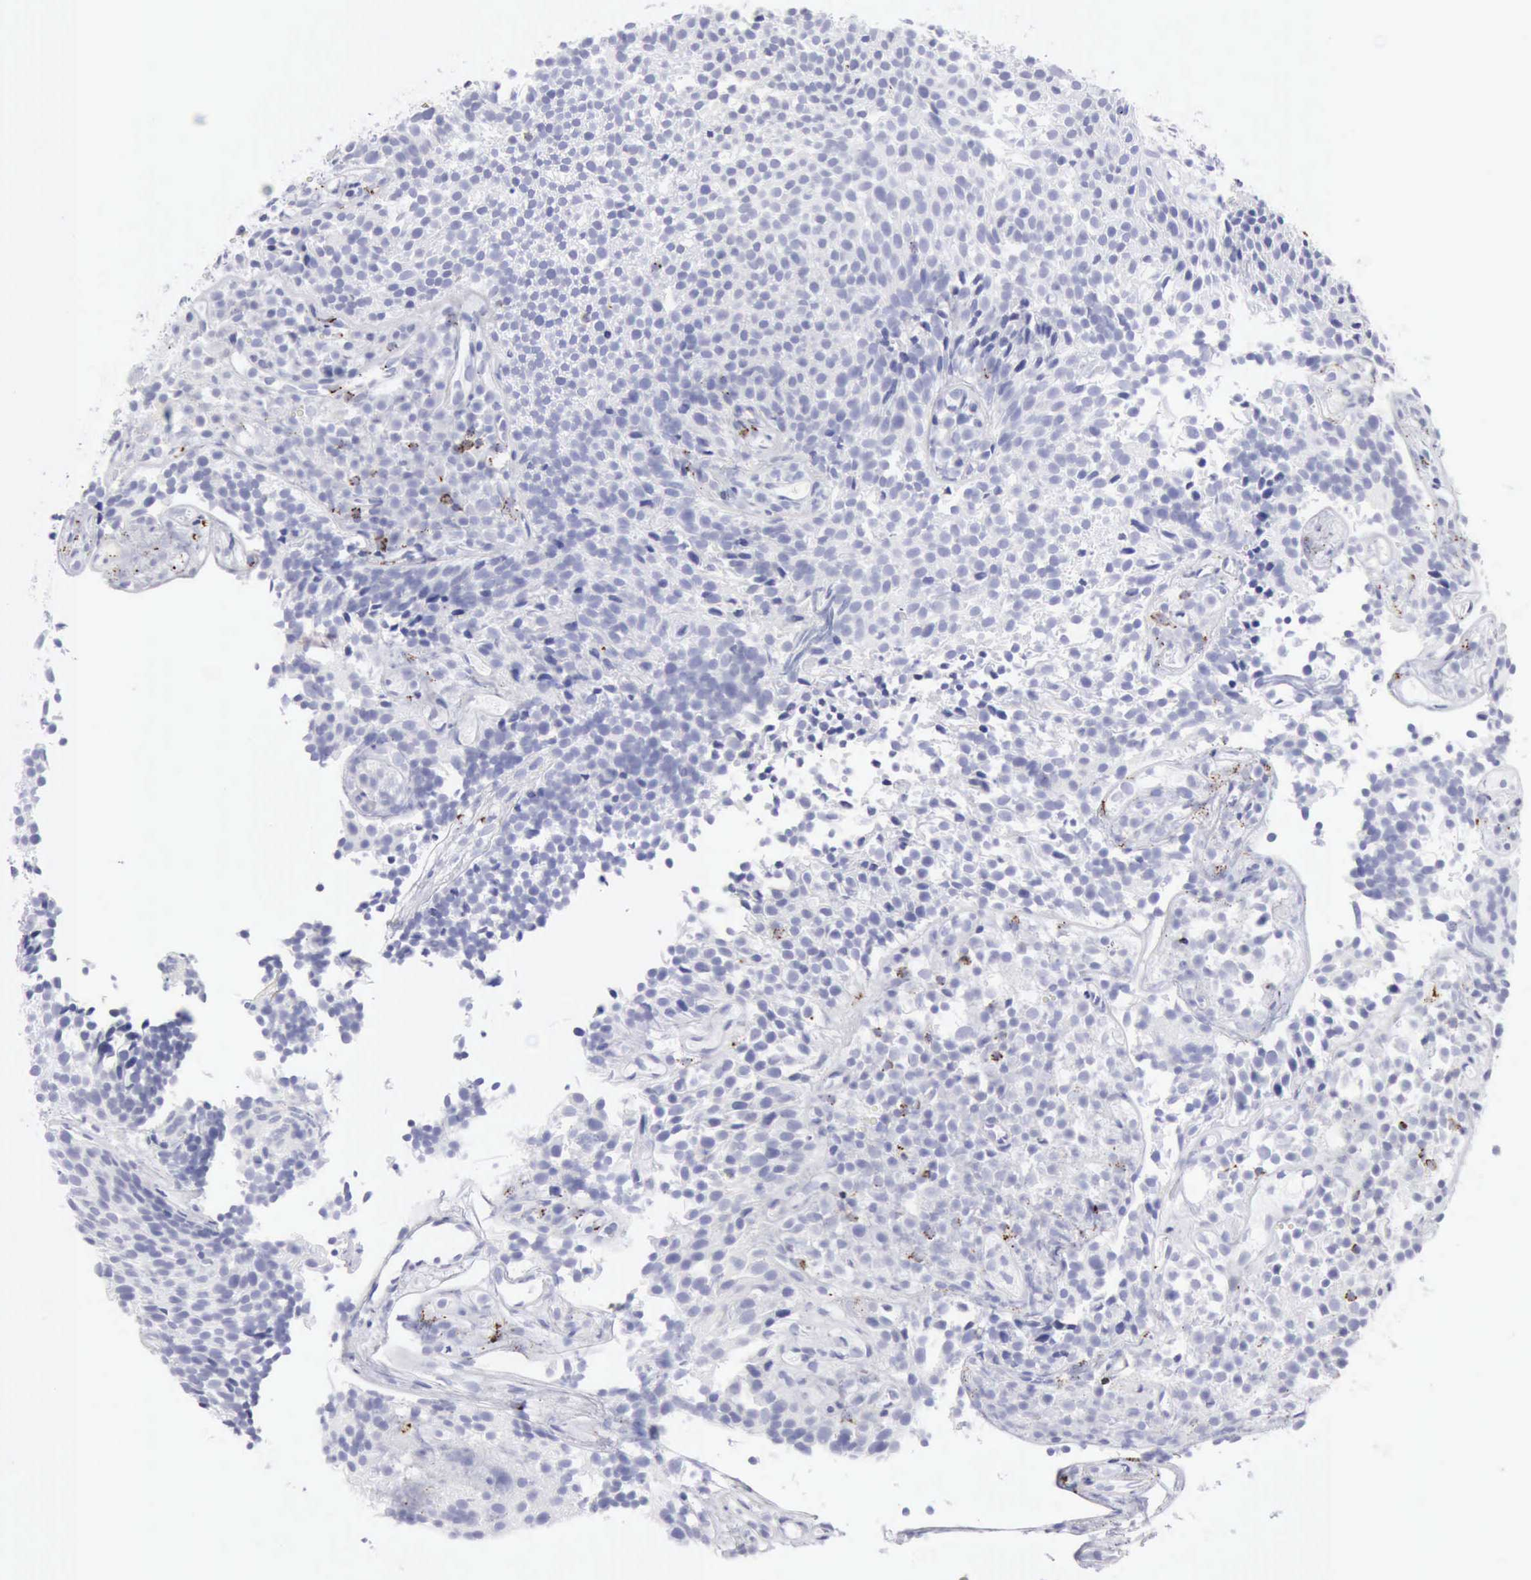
{"staining": {"intensity": "negative", "quantity": "none", "location": "none"}, "tissue": "urothelial cancer", "cell_type": "Tumor cells", "image_type": "cancer", "snomed": [{"axis": "morphology", "description": "Urothelial carcinoma, Low grade"}, {"axis": "topography", "description": "Urinary bladder"}], "caption": "Tumor cells are negative for protein expression in human urothelial cancer. The staining was performed using DAB (3,3'-diaminobenzidine) to visualize the protein expression in brown, while the nuclei were stained in blue with hematoxylin (Magnification: 20x).", "gene": "GZMB", "patient": {"sex": "male", "age": 85}}